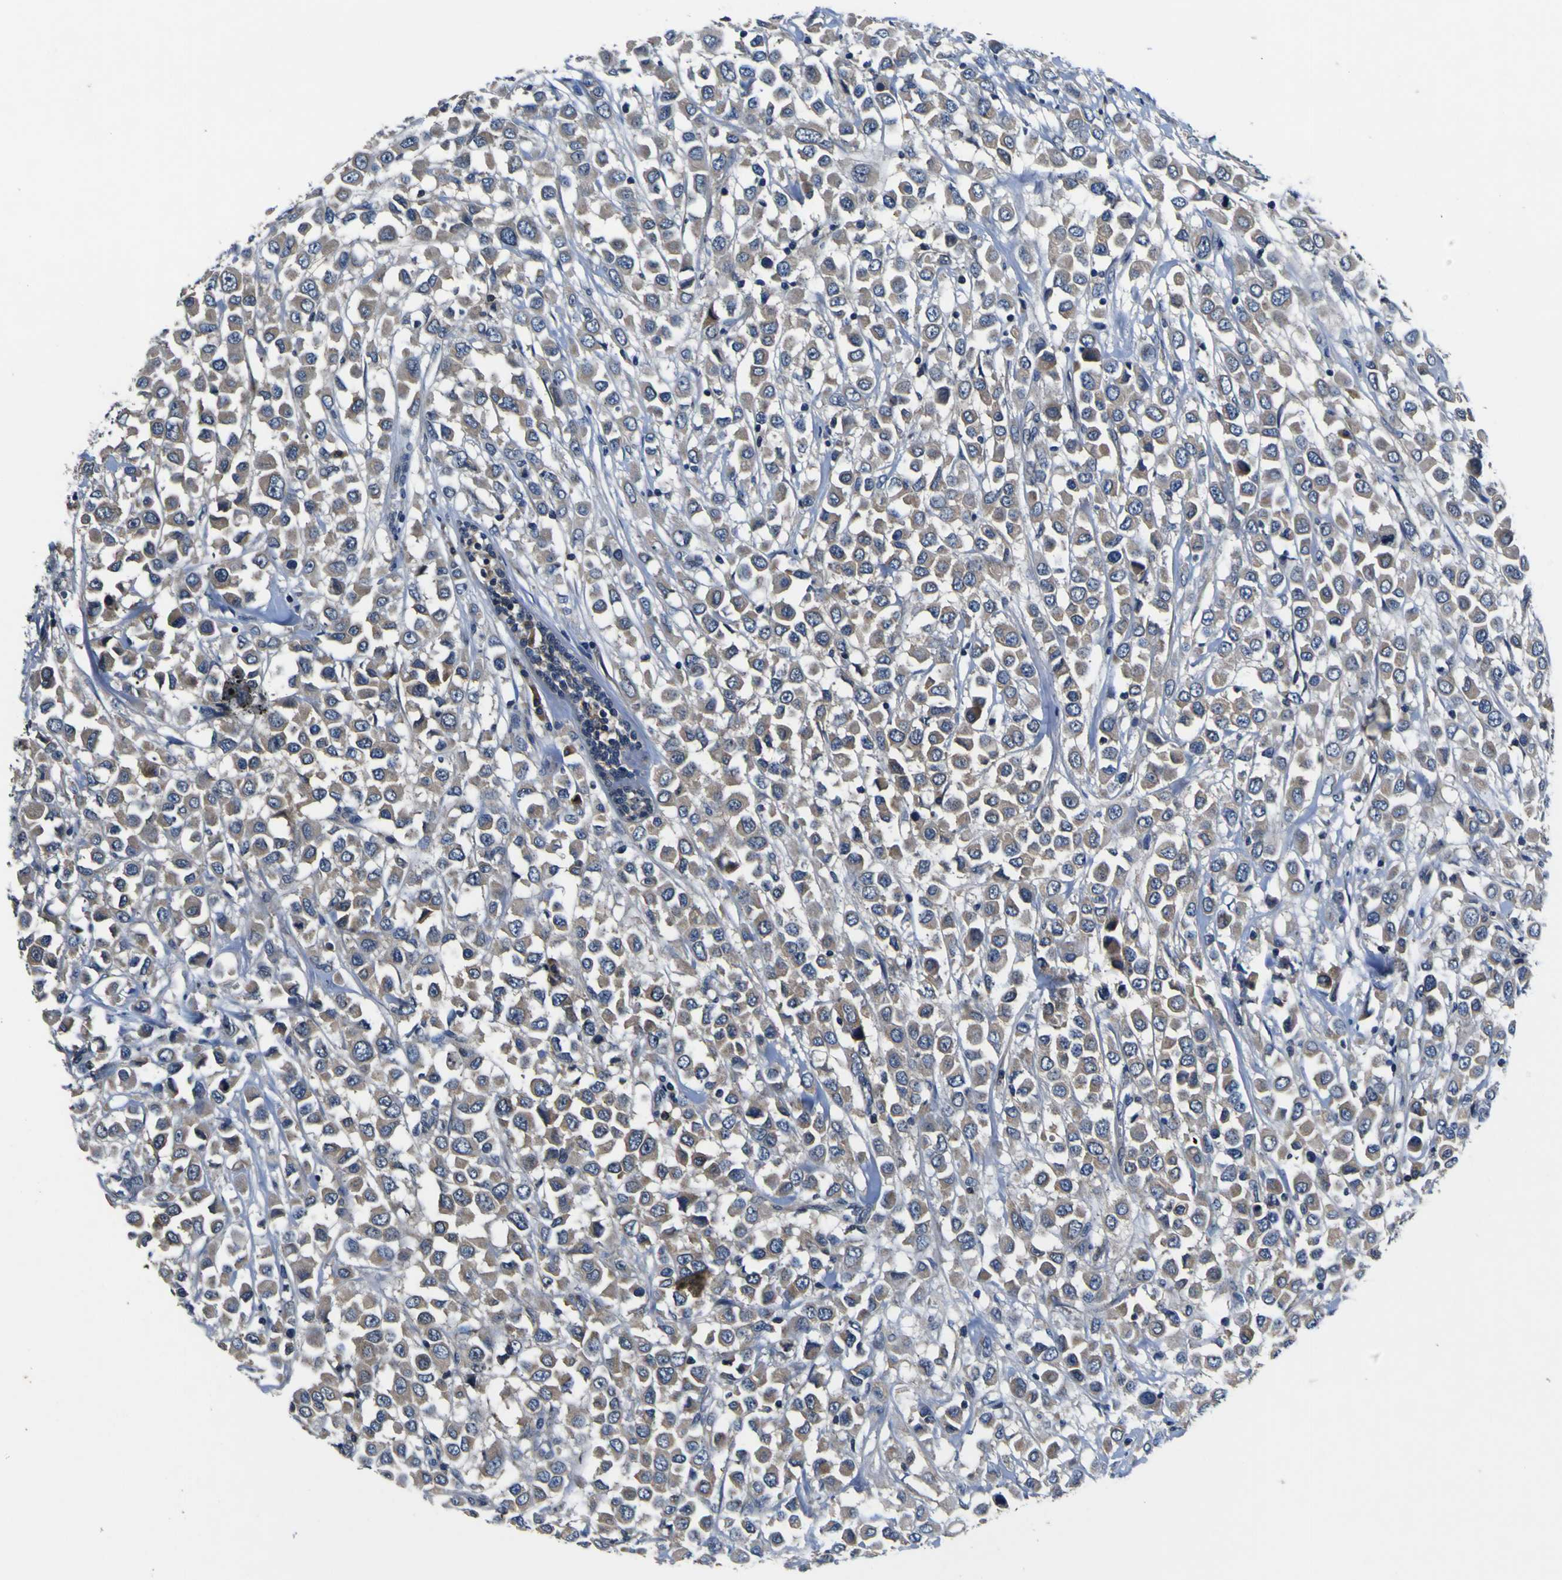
{"staining": {"intensity": "weak", "quantity": ">75%", "location": "cytoplasmic/membranous"}, "tissue": "breast cancer", "cell_type": "Tumor cells", "image_type": "cancer", "snomed": [{"axis": "morphology", "description": "Duct carcinoma"}, {"axis": "topography", "description": "Breast"}], "caption": "Breast invasive ductal carcinoma tissue displays weak cytoplasmic/membranous expression in approximately >75% of tumor cells, visualized by immunohistochemistry. Nuclei are stained in blue.", "gene": "EPHB4", "patient": {"sex": "female", "age": 61}}